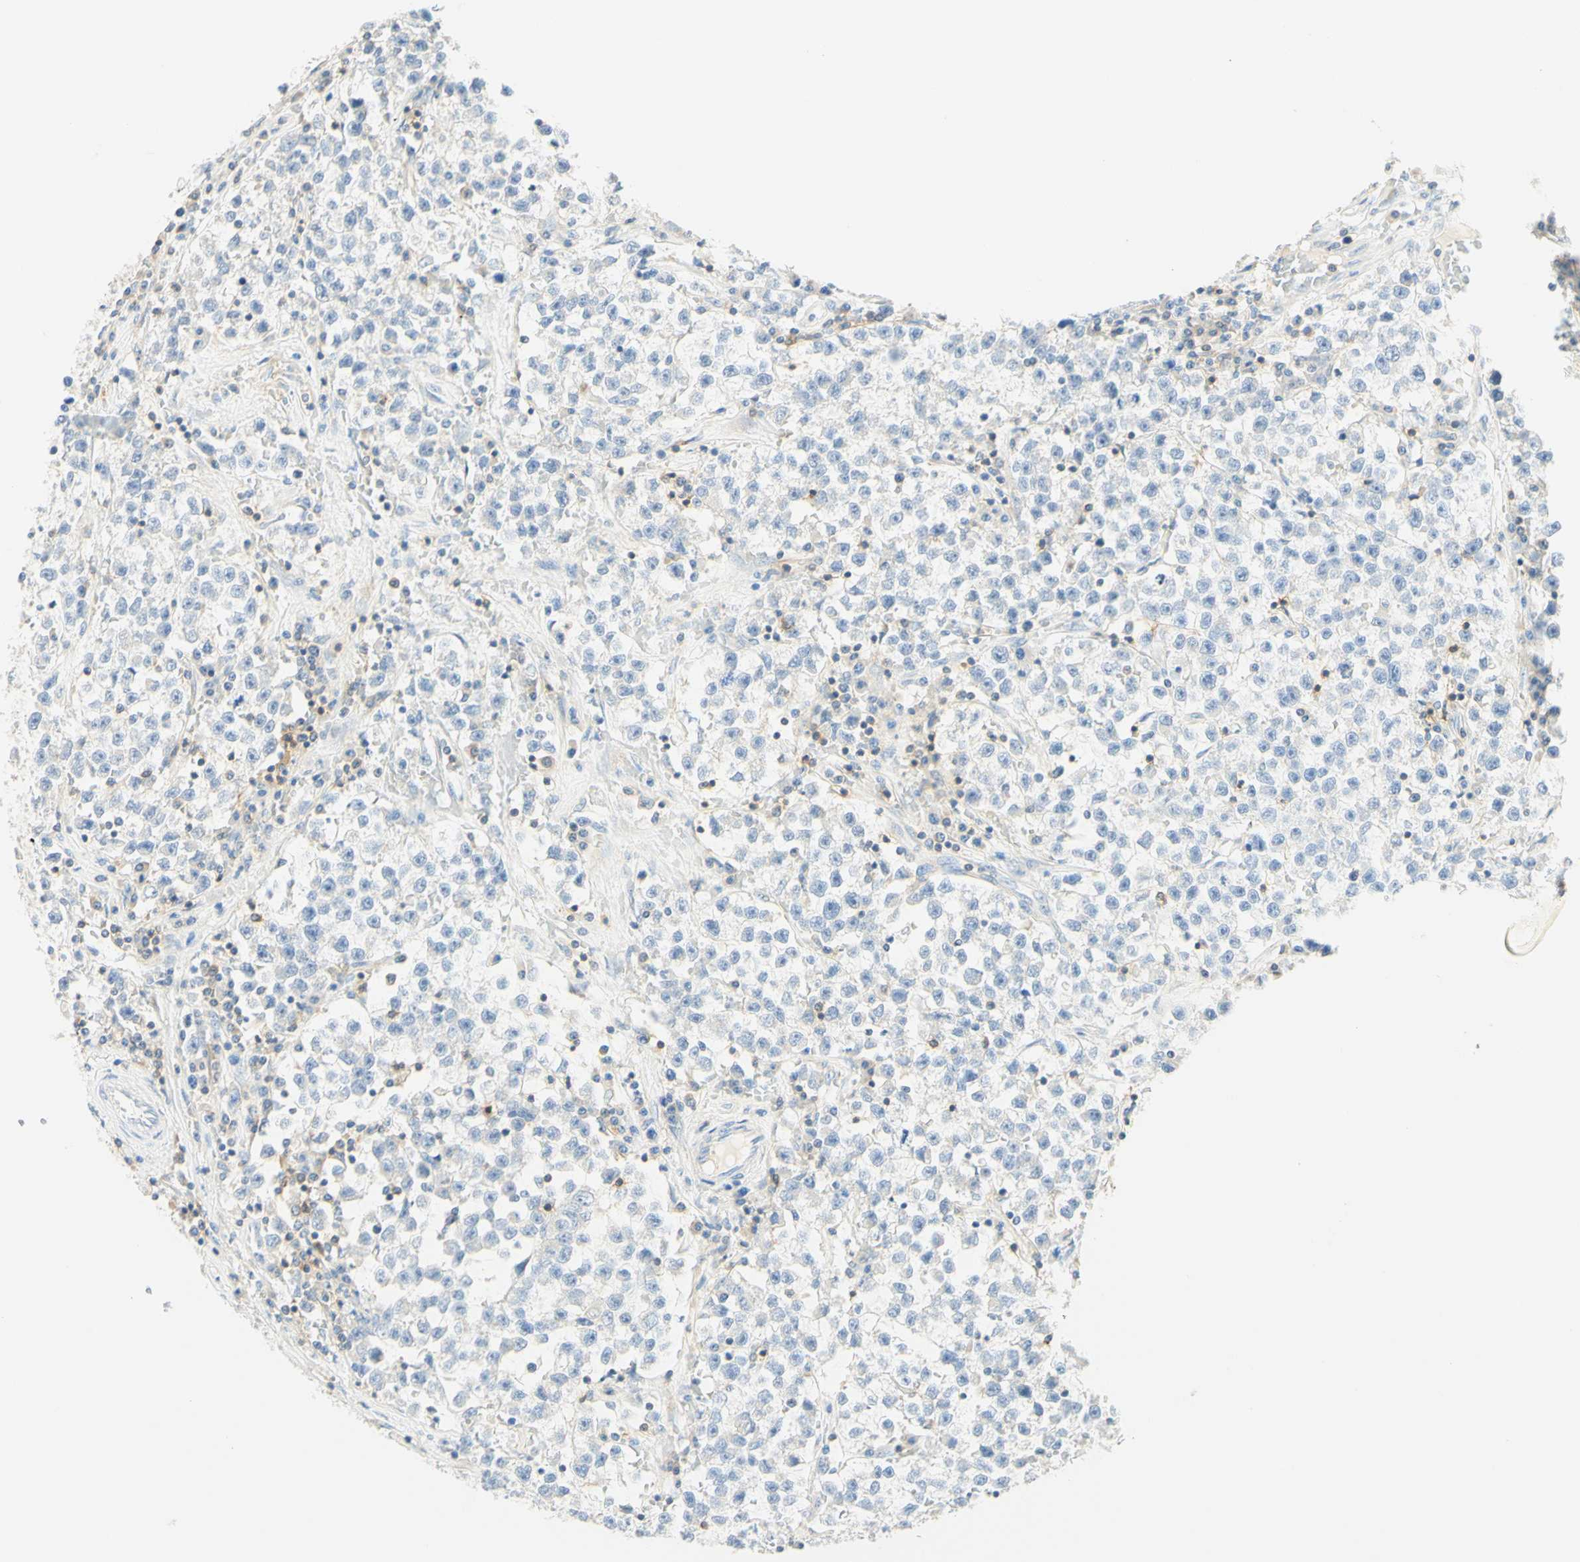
{"staining": {"intensity": "negative", "quantity": "none", "location": "none"}, "tissue": "testis cancer", "cell_type": "Tumor cells", "image_type": "cancer", "snomed": [{"axis": "morphology", "description": "Seminoma, NOS"}, {"axis": "topography", "description": "Testis"}], "caption": "IHC histopathology image of human testis seminoma stained for a protein (brown), which reveals no expression in tumor cells.", "gene": "LAT", "patient": {"sex": "male", "age": 22}}